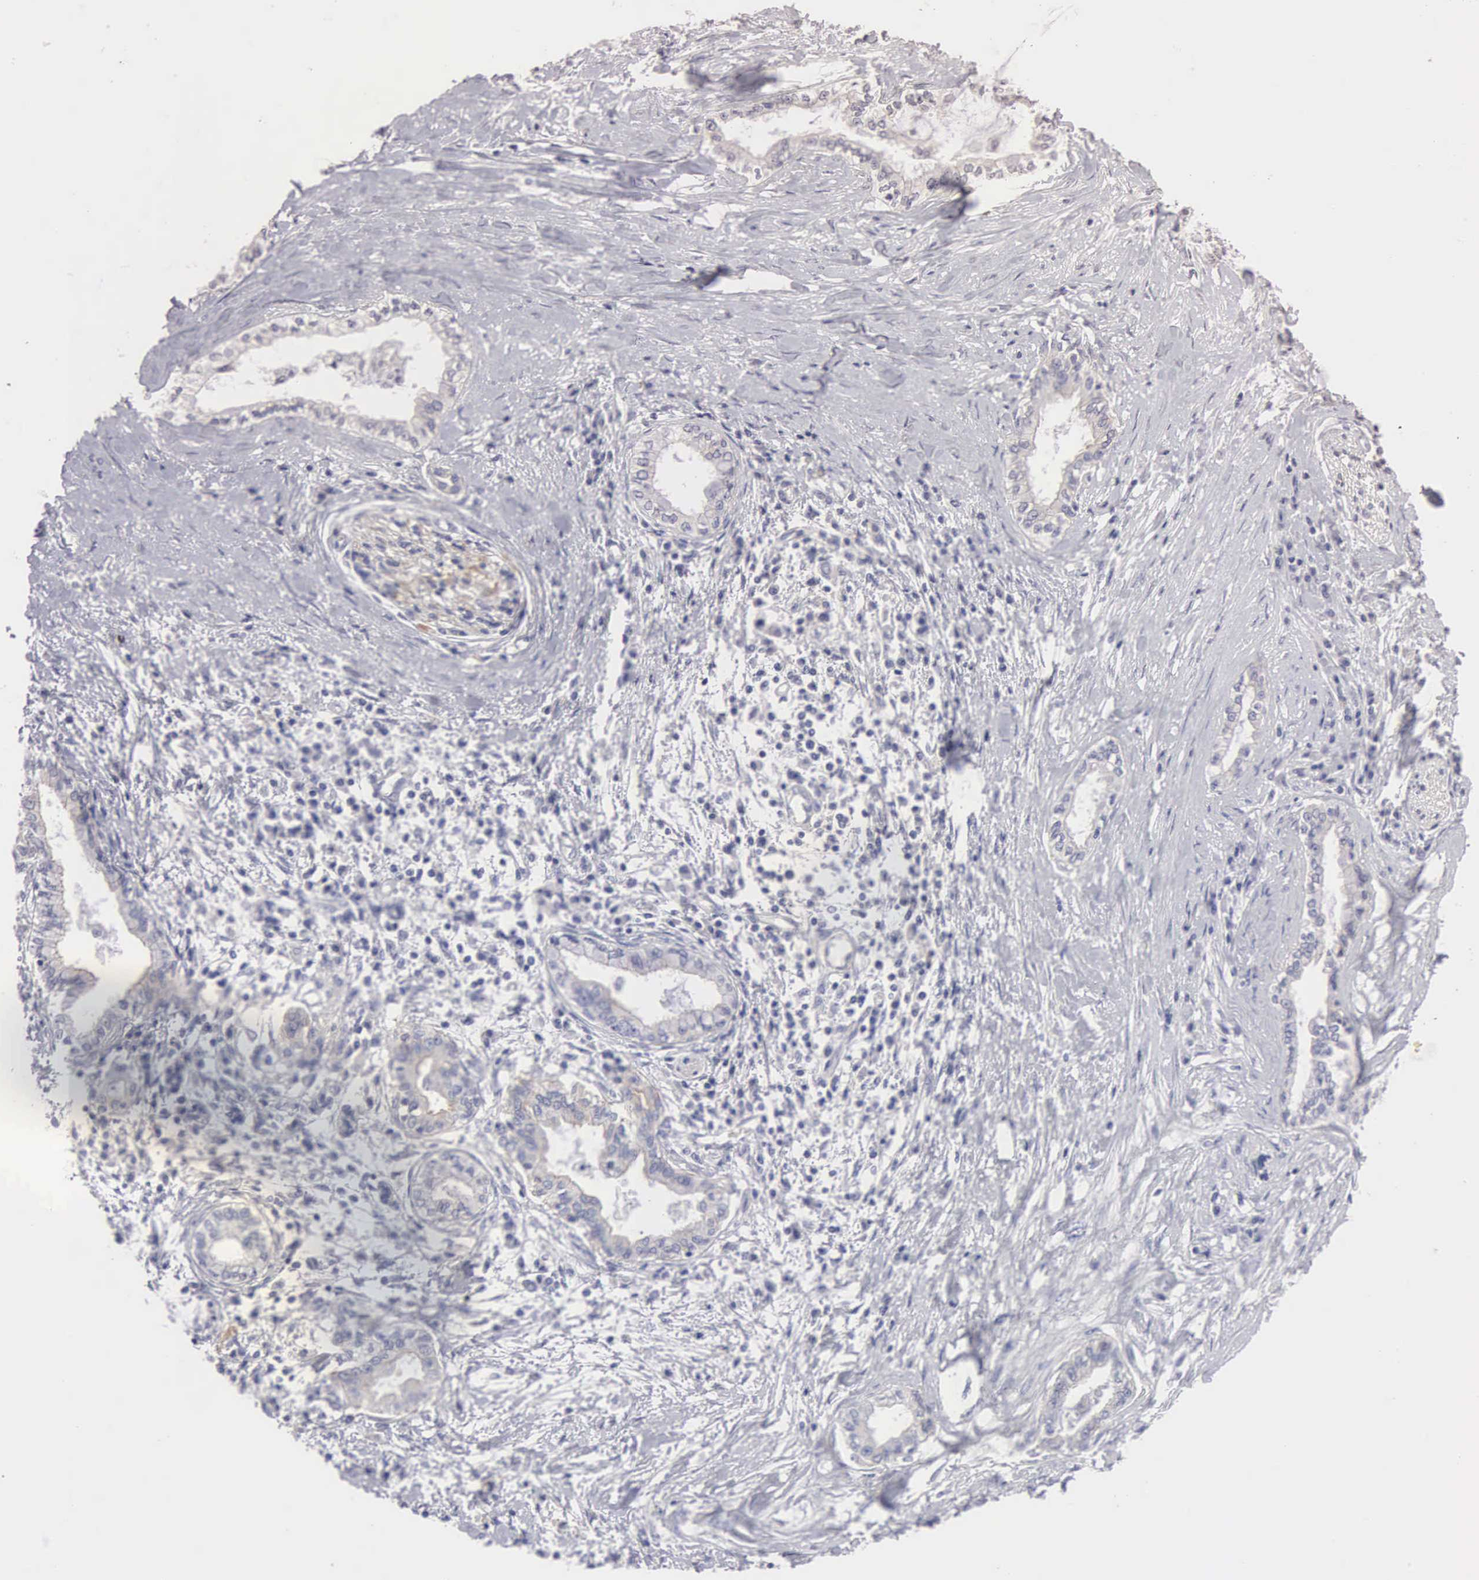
{"staining": {"intensity": "weak", "quantity": "<25%", "location": "cytoplasmic/membranous"}, "tissue": "pancreatic cancer", "cell_type": "Tumor cells", "image_type": "cancer", "snomed": [{"axis": "morphology", "description": "Adenocarcinoma, NOS"}, {"axis": "topography", "description": "Pancreas"}], "caption": "This micrograph is of adenocarcinoma (pancreatic) stained with IHC to label a protein in brown with the nuclei are counter-stained blue. There is no positivity in tumor cells.", "gene": "CEP170B", "patient": {"sex": "female", "age": 64}}